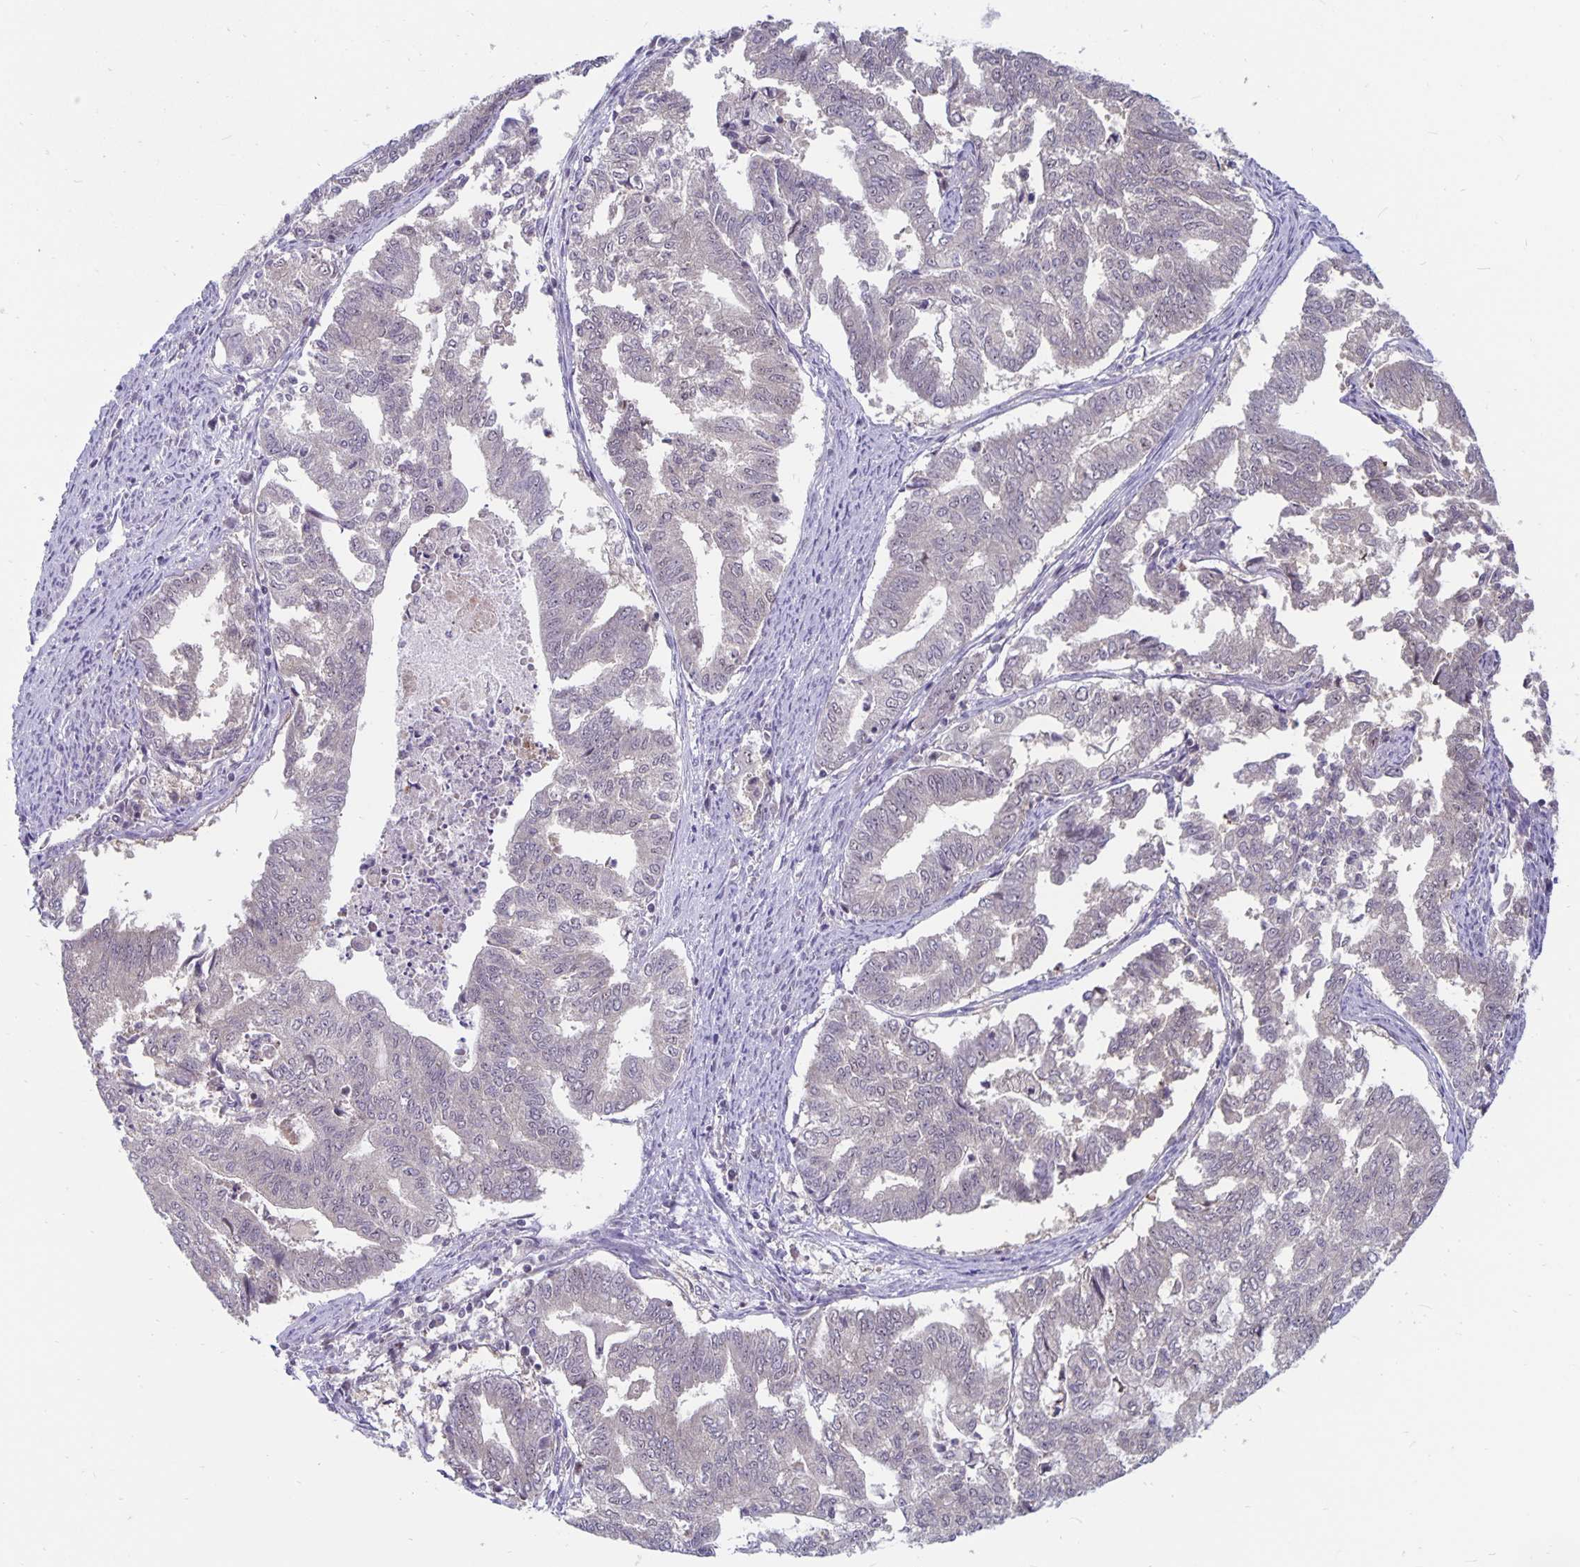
{"staining": {"intensity": "weak", "quantity": "<25%", "location": "nuclear"}, "tissue": "endometrial cancer", "cell_type": "Tumor cells", "image_type": "cancer", "snomed": [{"axis": "morphology", "description": "Adenocarcinoma, NOS"}, {"axis": "topography", "description": "Endometrium"}], "caption": "This is an immunohistochemistry micrograph of human endometrial cancer (adenocarcinoma). There is no positivity in tumor cells.", "gene": "EXOC6B", "patient": {"sex": "female", "age": 79}}